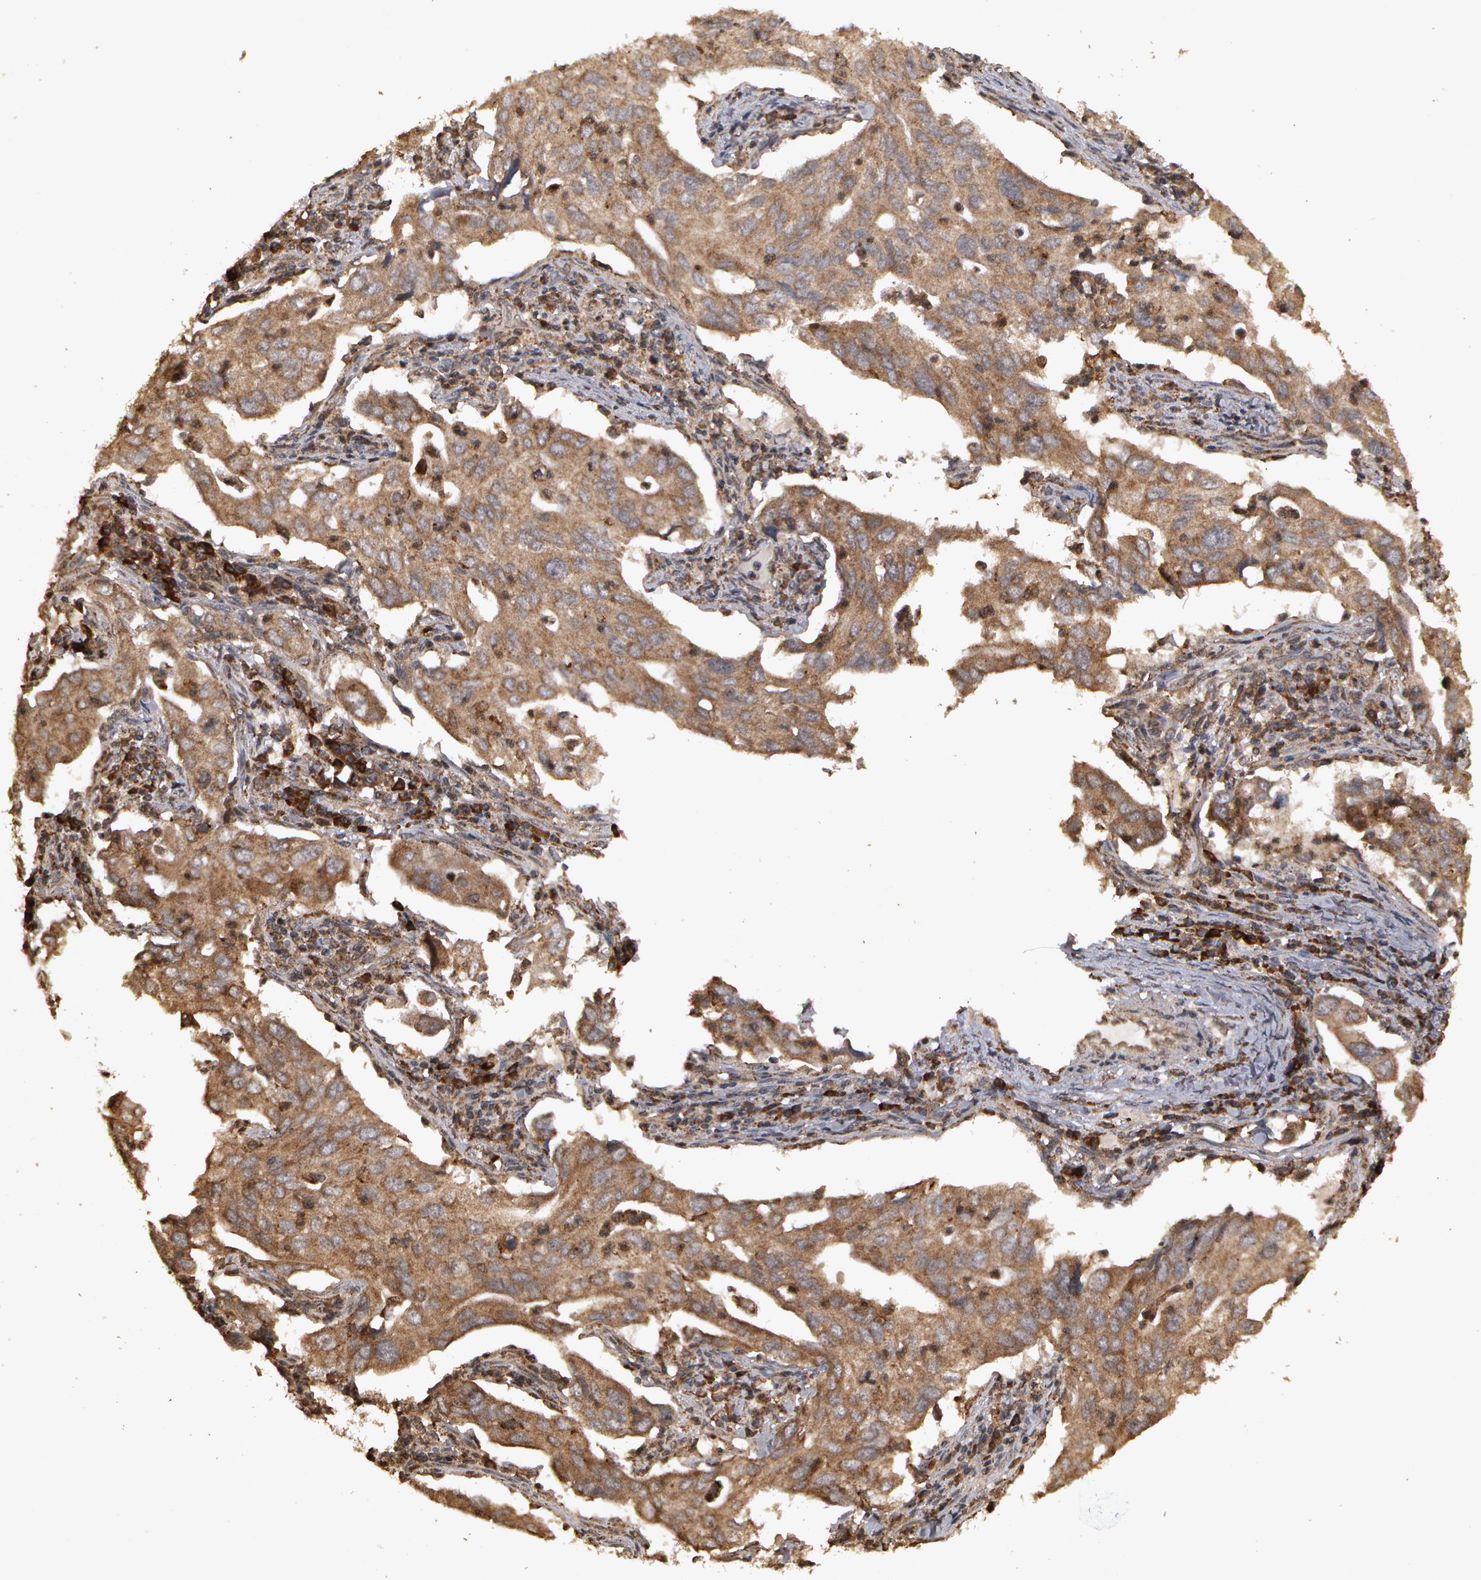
{"staining": {"intensity": "weak", "quantity": ">75%", "location": "cytoplasmic/membranous"}, "tissue": "lung cancer", "cell_type": "Tumor cells", "image_type": "cancer", "snomed": [{"axis": "morphology", "description": "Adenocarcinoma, NOS"}, {"axis": "topography", "description": "Lung"}], "caption": "IHC of human lung adenocarcinoma shows low levels of weak cytoplasmic/membranous positivity in approximately >75% of tumor cells. The protein is shown in brown color, while the nuclei are stained blue.", "gene": "CALR", "patient": {"sex": "male", "age": 48}}